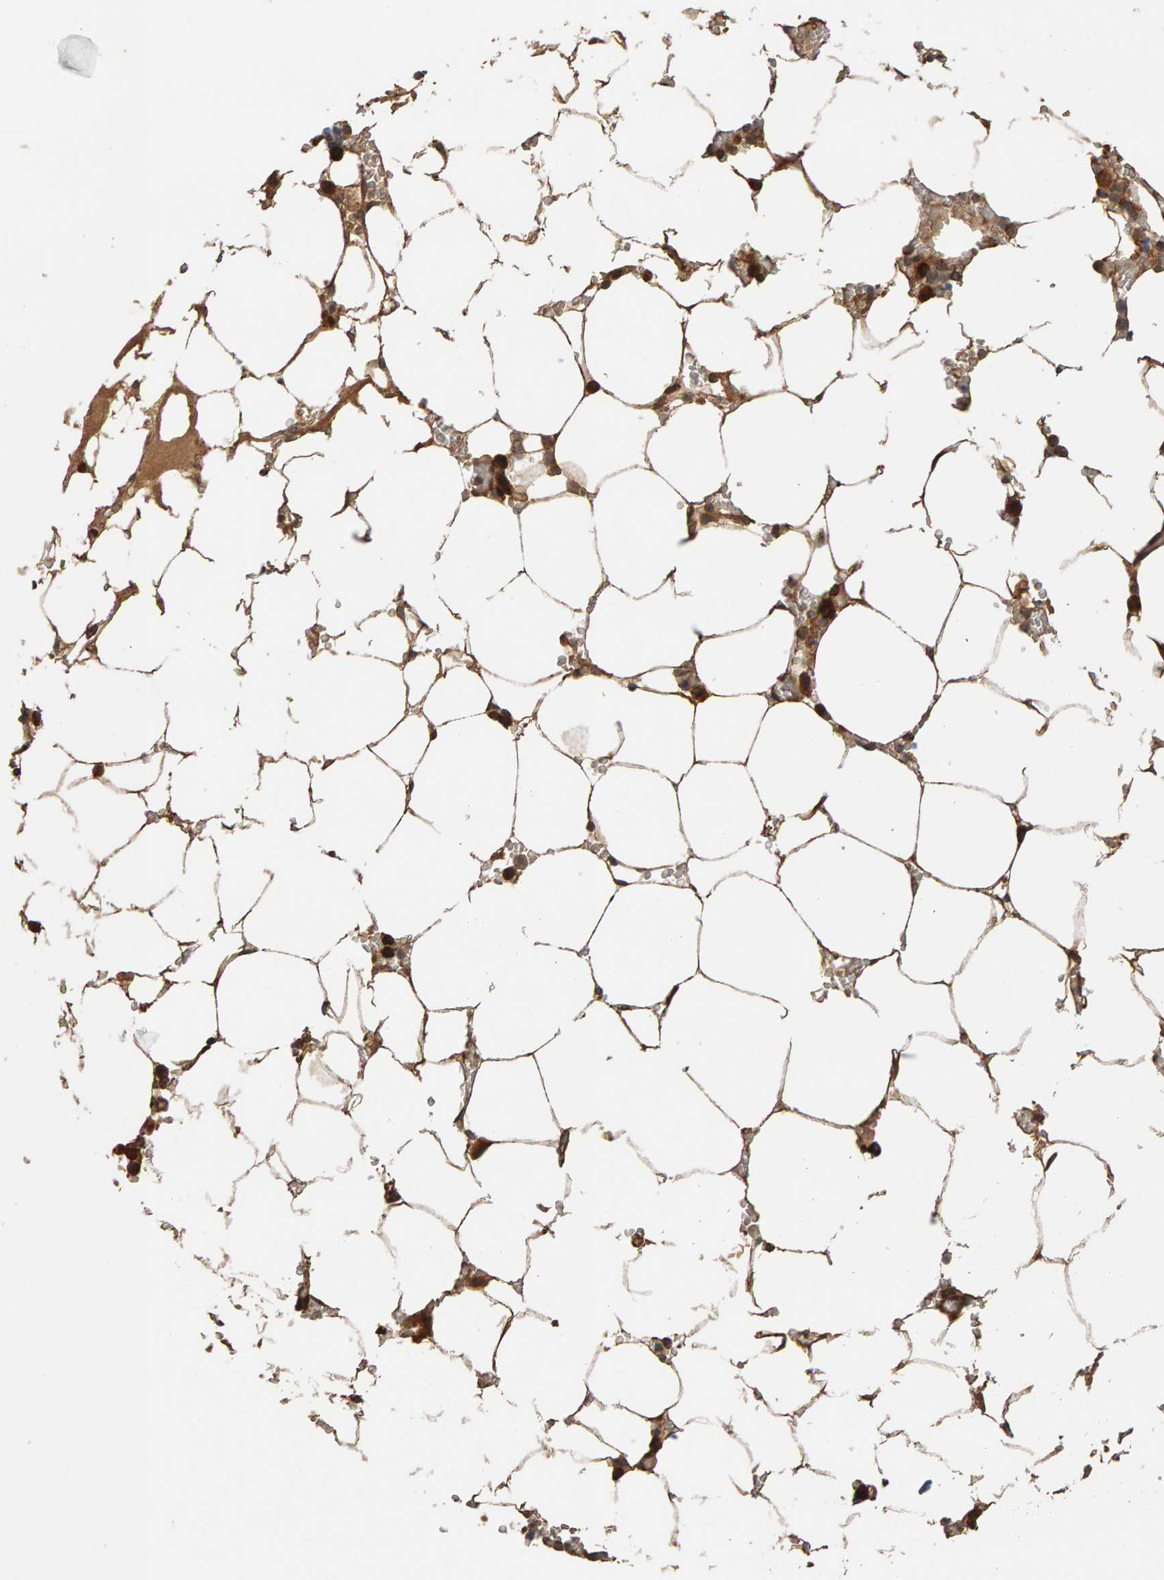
{"staining": {"intensity": "moderate", "quantity": ">75%", "location": "cytoplasmic/membranous"}, "tissue": "bone marrow", "cell_type": "Hematopoietic cells", "image_type": "normal", "snomed": [{"axis": "morphology", "description": "Normal tissue, NOS"}, {"axis": "topography", "description": "Bone marrow"}], "caption": "Approximately >75% of hematopoietic cells in benign human bone marrow exhibit moderate cytoplasmic/membranous protein expression as visualized by brown immunohistochemical staining.", "gene": "ZFAND1", "patient": {"sex": "male", "age": 70}}